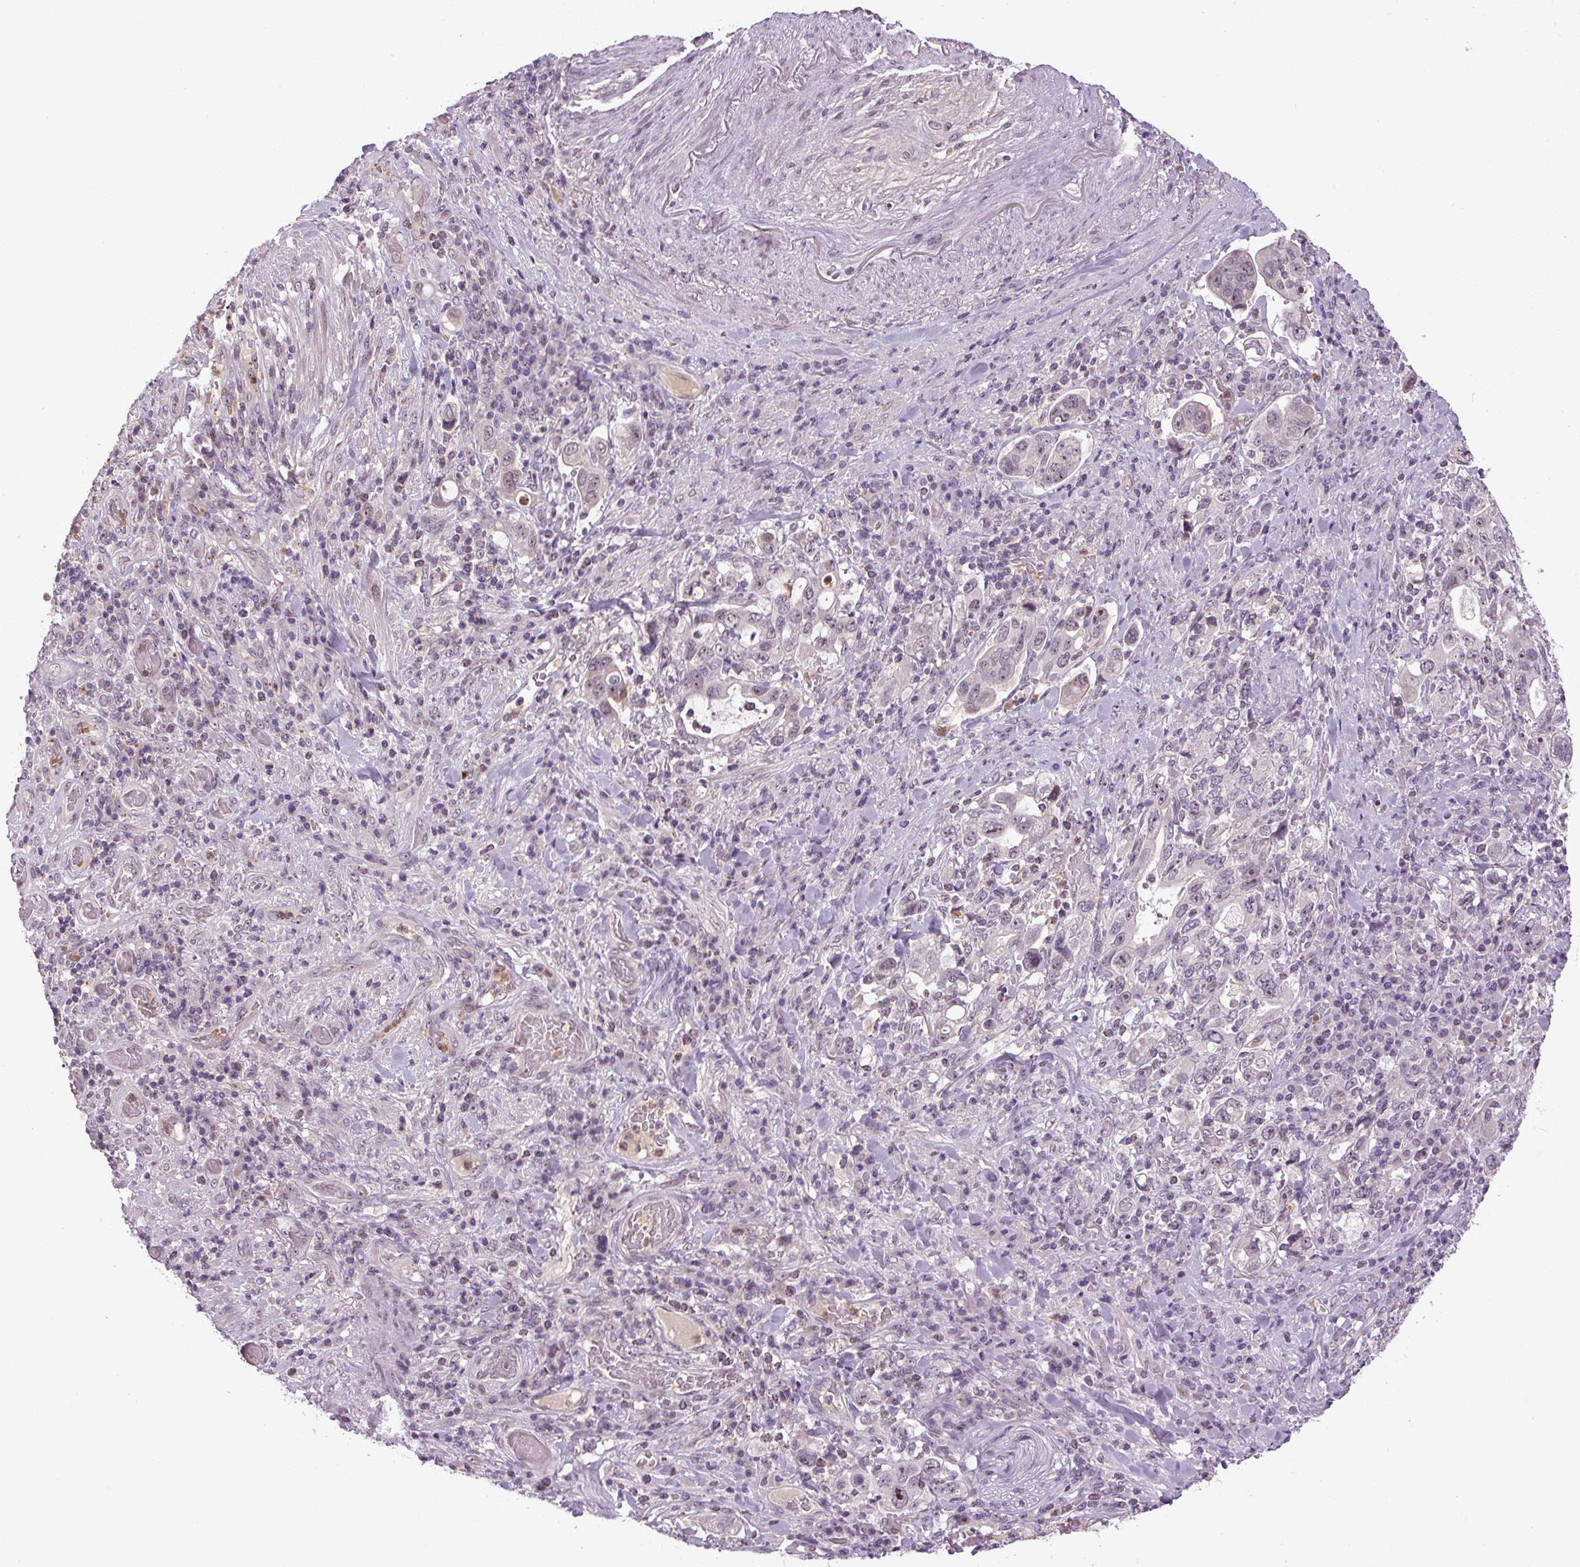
{"staining": {"intensity": "negative", "quantity": "none", "location": "none"}, "tissue": "stomach cancer", "cell_type": "Tumor cells", "image_type": "cancer", "snomed": [{"axis": "morphology", "description": "Adenocarcinoma, NOS"}, {"axis": "topography", "description": "Stomach, upper"}, {"axis": "topography", "description": "Stomach"}], "caption": "Immunohistochemistry photomicrograph of stomach adenocarcinoma stained for a protein (brown), which displays no positivity in tumor cells.", "gene": "SGF29", "patient": {"sex": "male", "age": 62}}